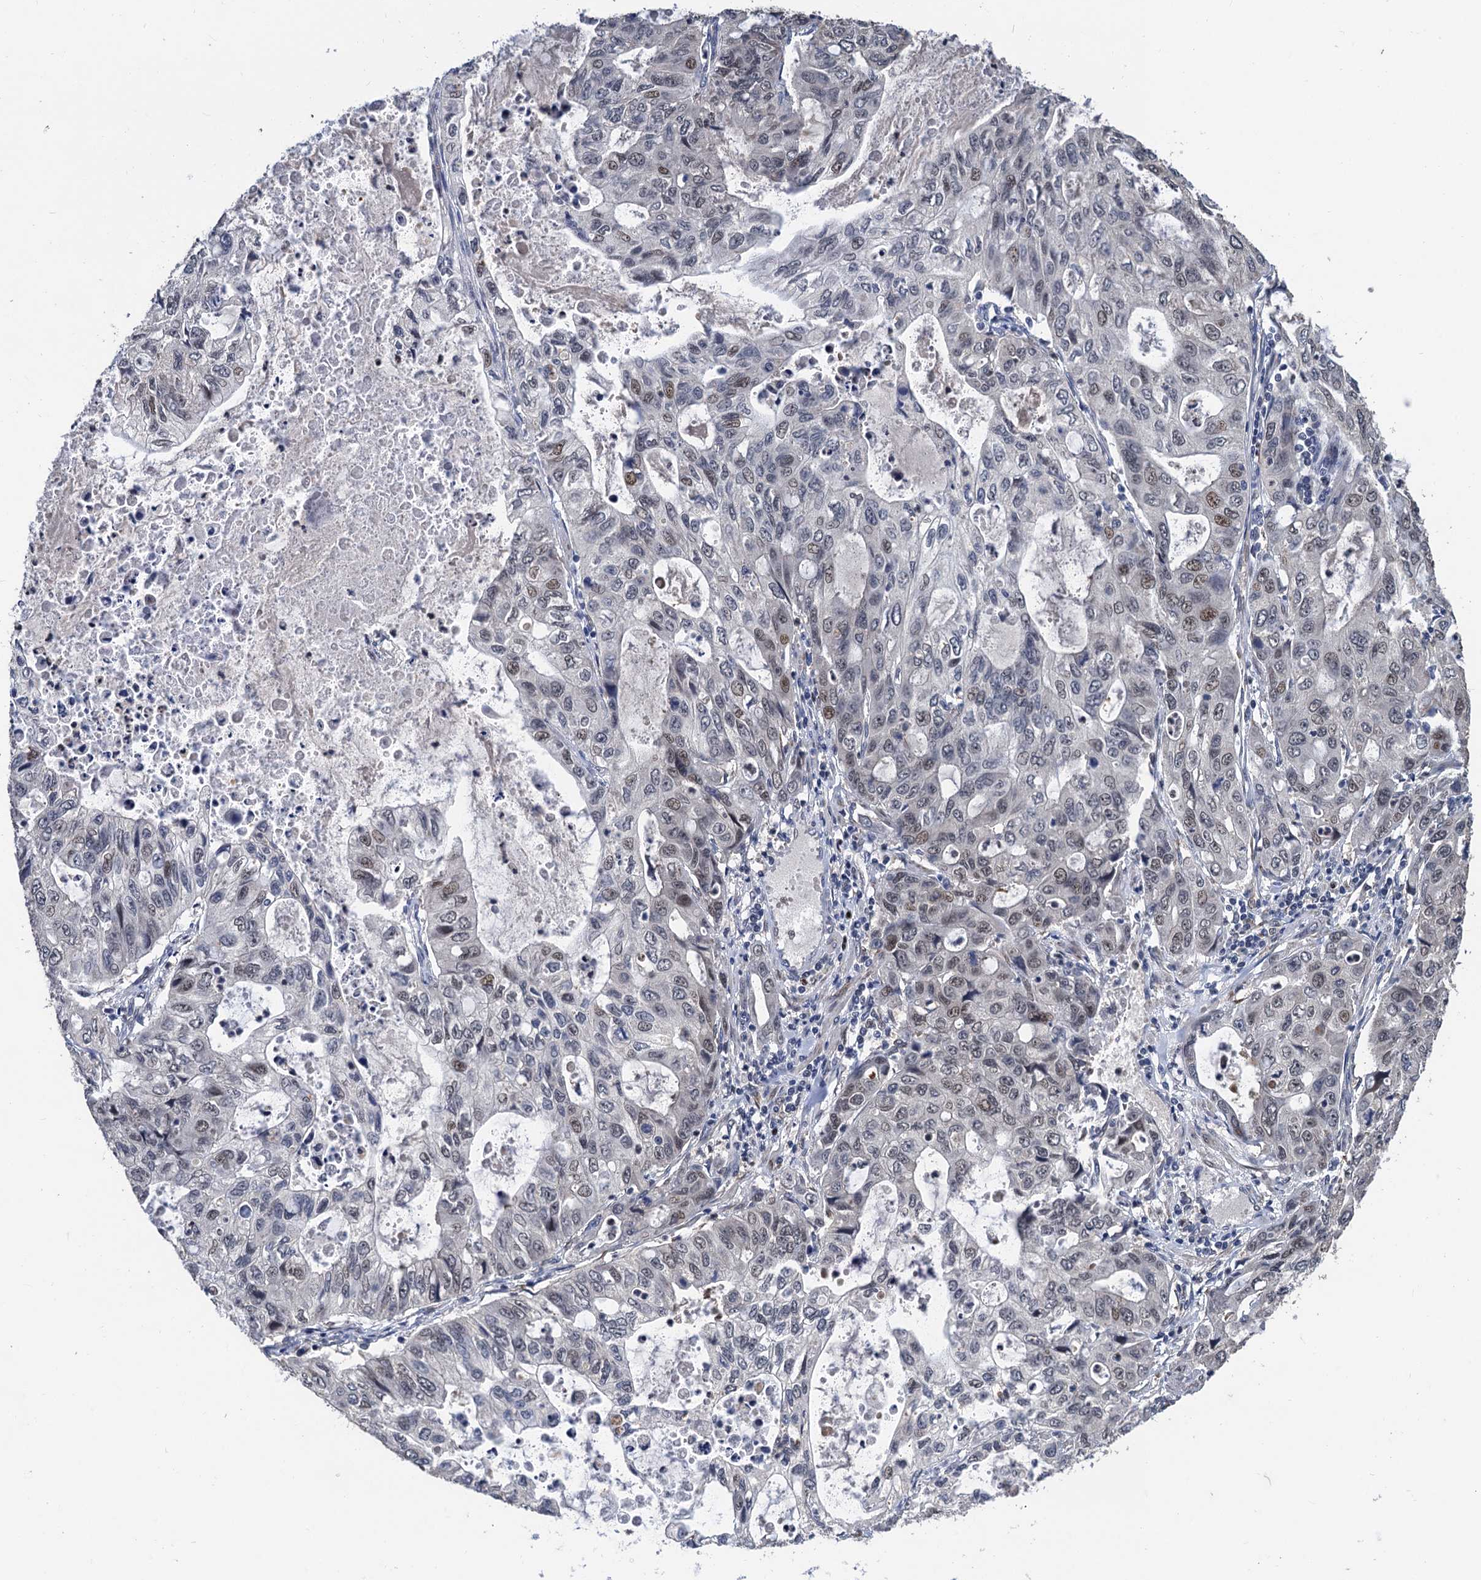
{"staining": {"intensity": "moderate", "quantity": "25%-75%", "location": "nuclear"}, "tissue": "stomach cancer", "cell_type": "Tumor cells", "image_type": "cancer", "snomed": [{"axis": "morphology", "description": "Adenocarcinoma, NOS"}, {"axis": "topography", "description": "Stomach, upper"}], "caption": "The photomicrograph shows immunohistochemical staining of stomach cancer. There is moderate nuclear staining is identified in about 25%-75% of tumor cells. (DAB IHC, brown staining for protein, blue staining for nuclei).", "gene": "TSEN34", "patient": {"sex": "female", "age": 52}}